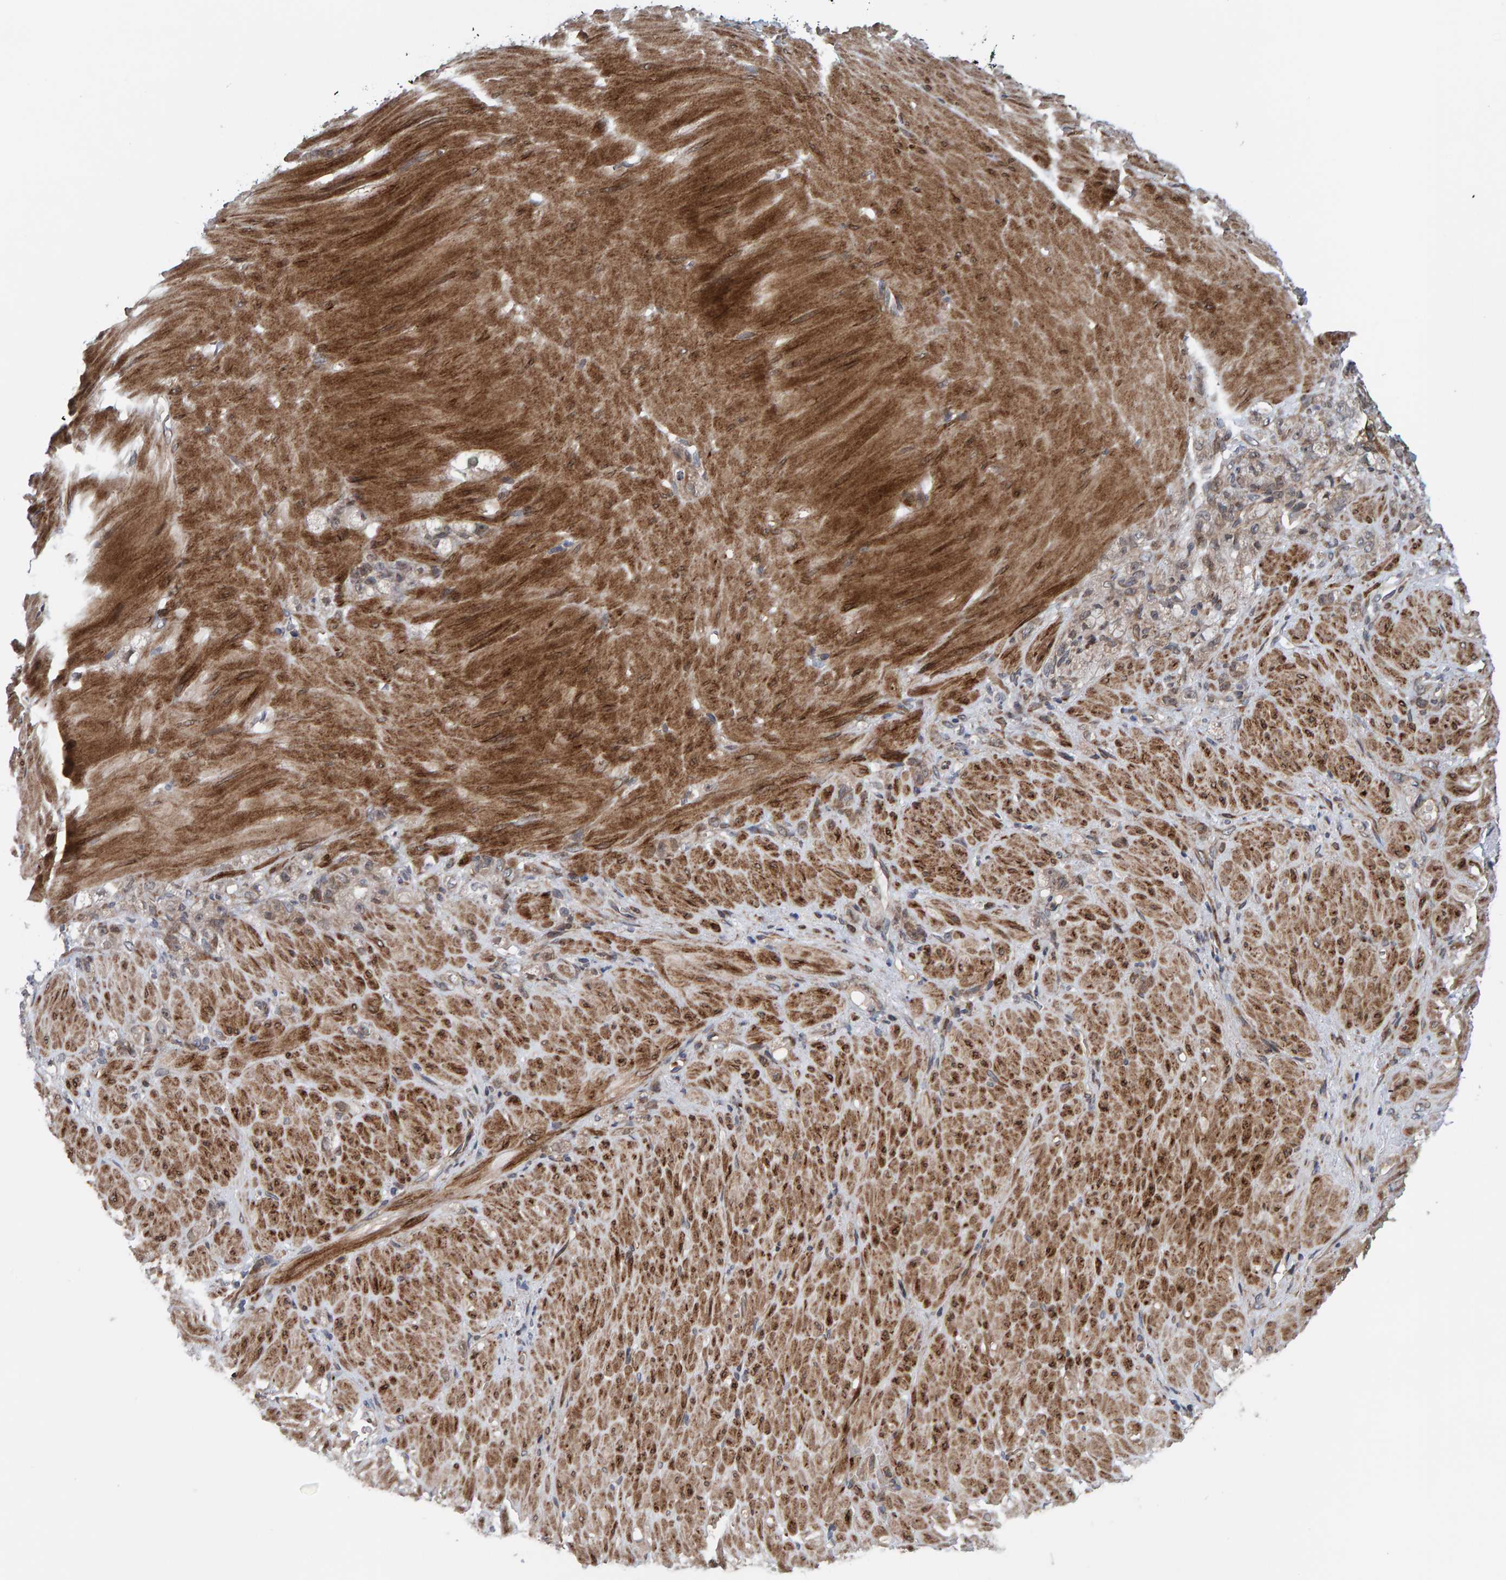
{"staining": {"intensity": "weak", "quantity": "25%-75%", "location": "cytoplasmic/membranous"}, "tissue": "stomach cancer", "cell_type": "Tumor cells", "image_type": "cancer", "snomed": [{"axis": "morphology", "description": "Normal tissue, NOS"}, {"axis": "morphology", "description": "Adenocarcinoma, NOS"}, {"axis": "topography", "description": "Stomach"}], "caption": "Immunohistochemical staining of stomach cancer exhibits low levels of weak cytoplasmic/membranous positivity in about 25%-75% of tumor cells.", "gene": "MFSD6L", "patient": {"sex": "male", "age": 82}}